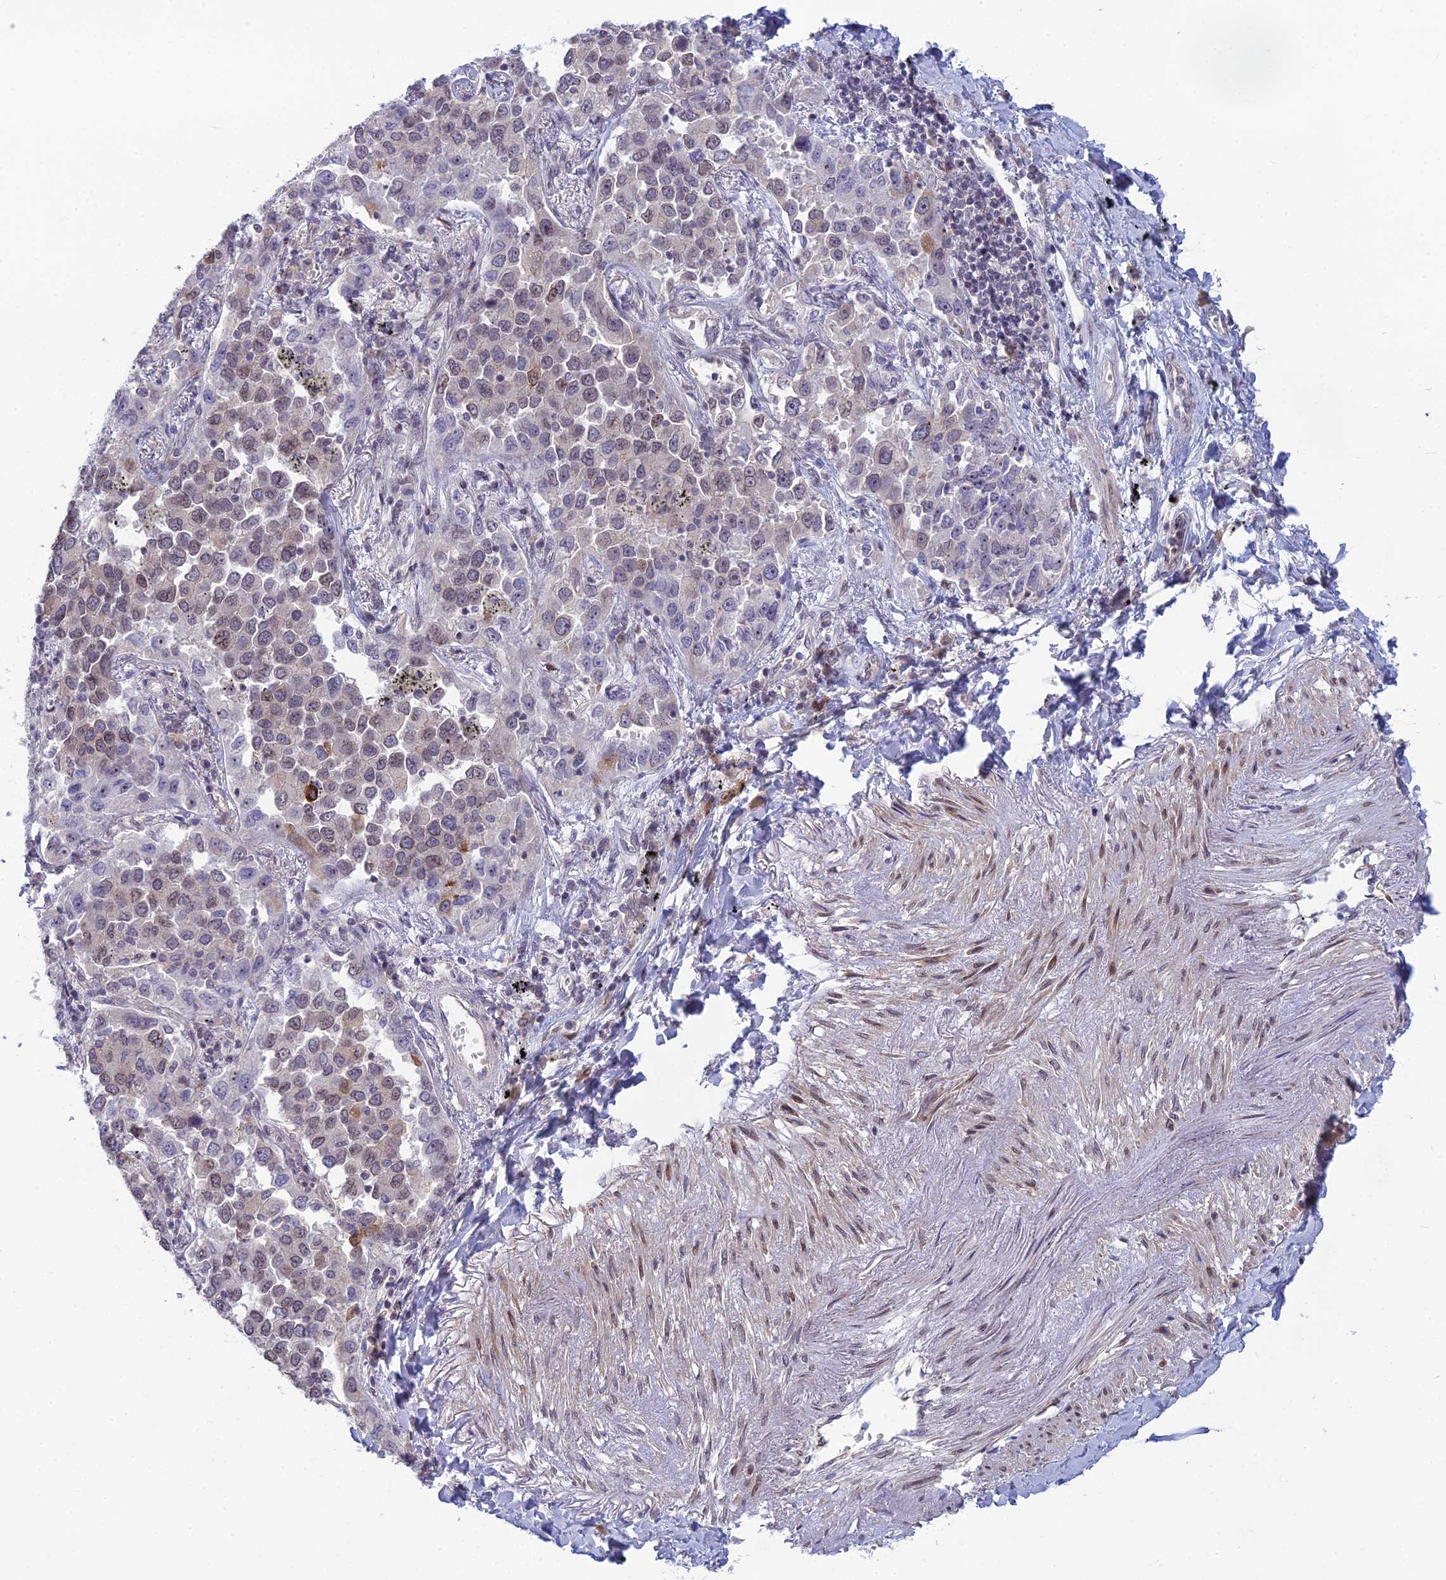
{"staining": {"intensity": "weak", "quantity": "<25%", "location": "cytoplasmic/membranous,nuclear"}, "tissue": "lung cancer", "cell_type": "Tumor cells", "image_type": "cancer", "snomed": [{"axis": "morphology", "description": "Adenocarcinoma, NOS"}, {"axis": "topography", "description": "Lung"}], "caption": "High power microscopy histopathology image of an IHC photomicrograph of lung cancer (adenocarcinoma), revealing no significant expression in tumor cells.", "gene": "DTX2", "patient": {"sex": "male", "age": 67}}